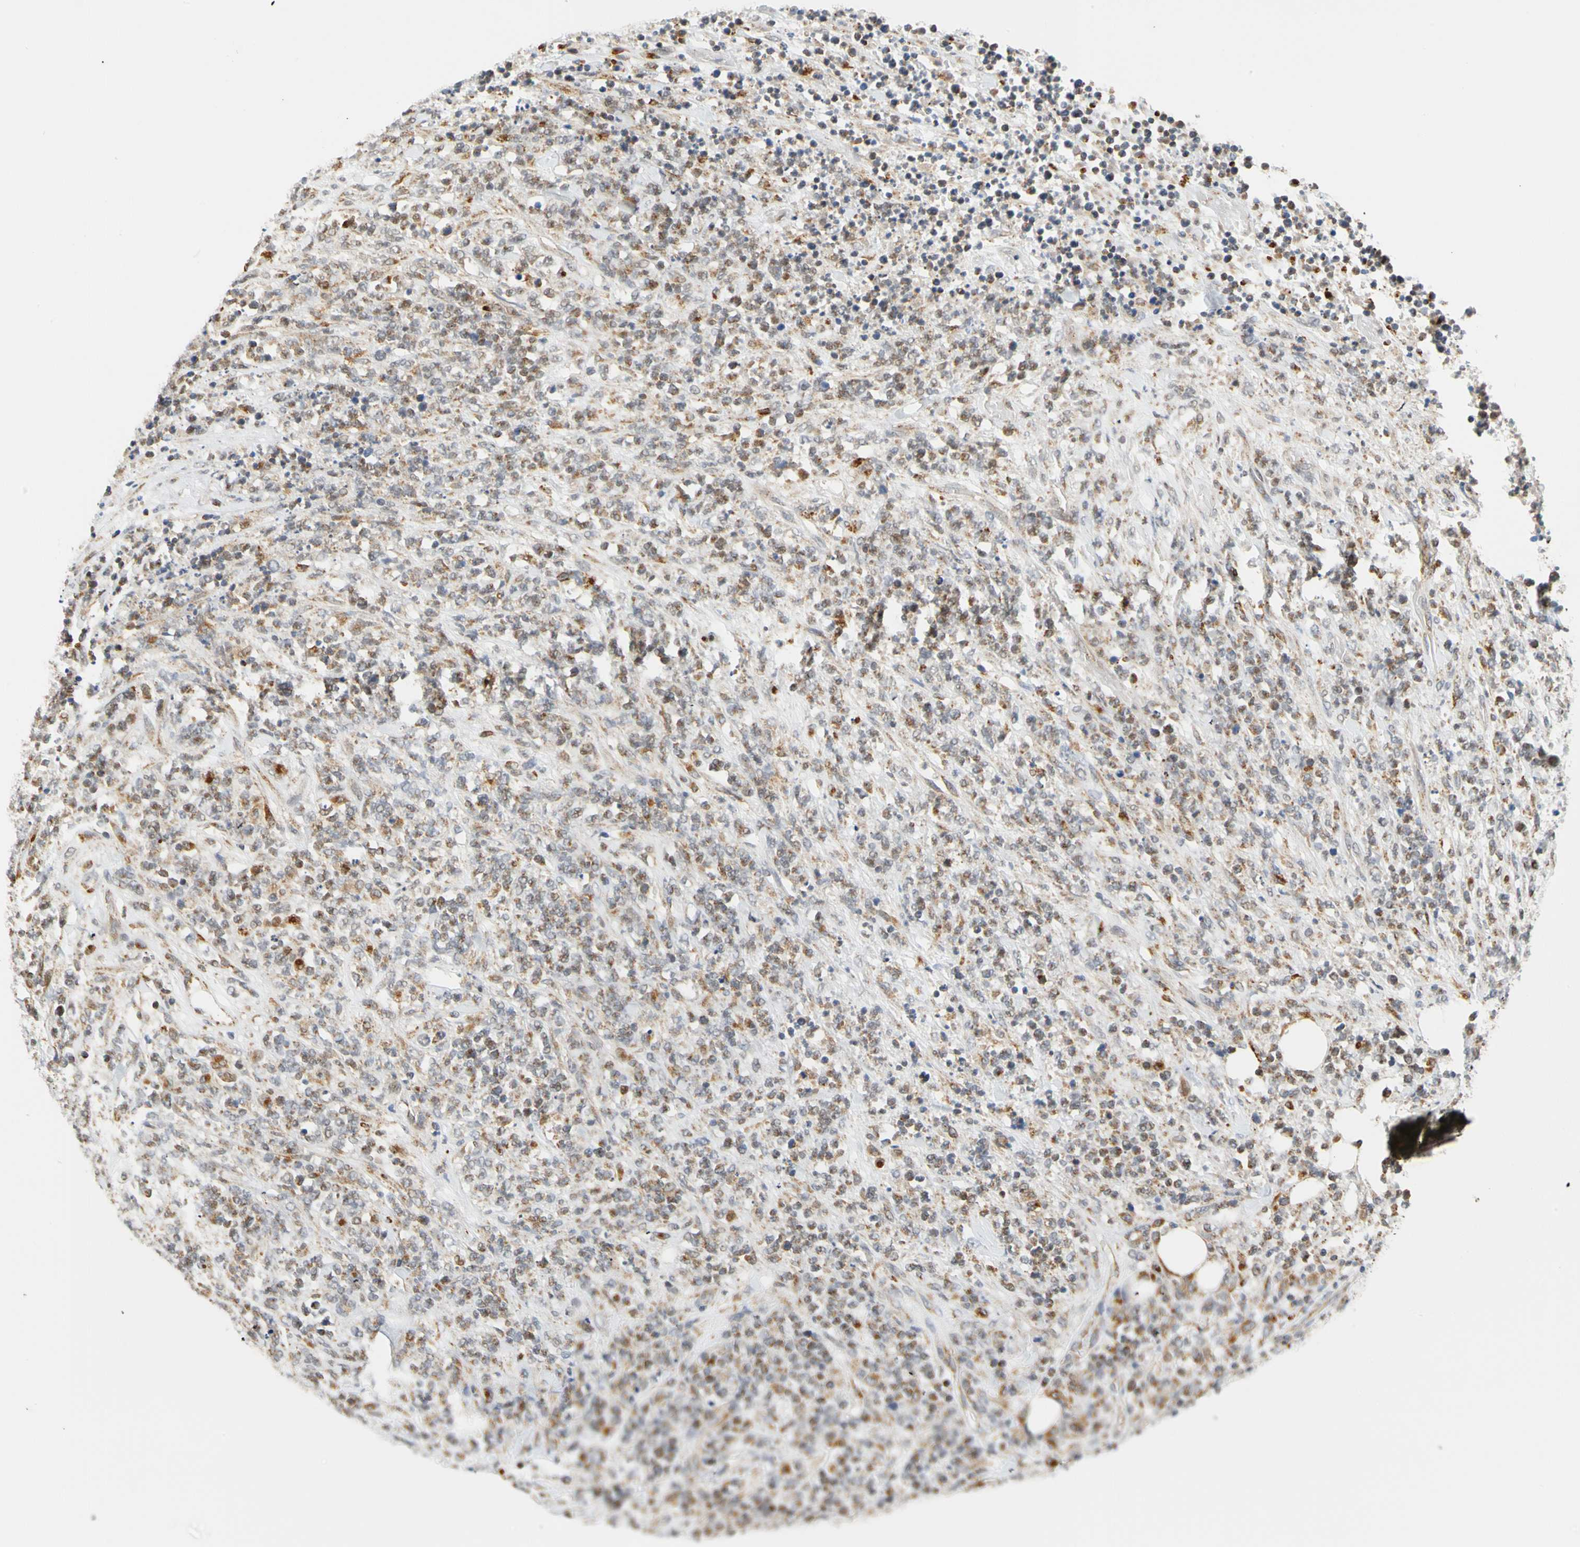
{"staining": {"intensity": "moderate", "quantity": "<25%", "location": "cytoplasmic/membranous"}, "tissue": "lymphoma", "cell_type": "Tumor cells", "image_type": "cancer", "snomed": [{"axis": "morphology", "description": "Malignant lymphoma, non-Hodgkin's type, High grade"}, {"axis": "topography", "description": "Soft tissue"}], "caption": "The image displays staining of high-grade malignant lymphoma, non-Hodgkin's type, revealing moderate cytoplasmic/membranous protein expression (brown color) within tumor cells. (DAB (3,3'-diaminobenzidine) IHC, brown staining for protein, blue staining for nuclei).", "gene": "SFXN3", "patient": {"sex": "male", "age": 18}}